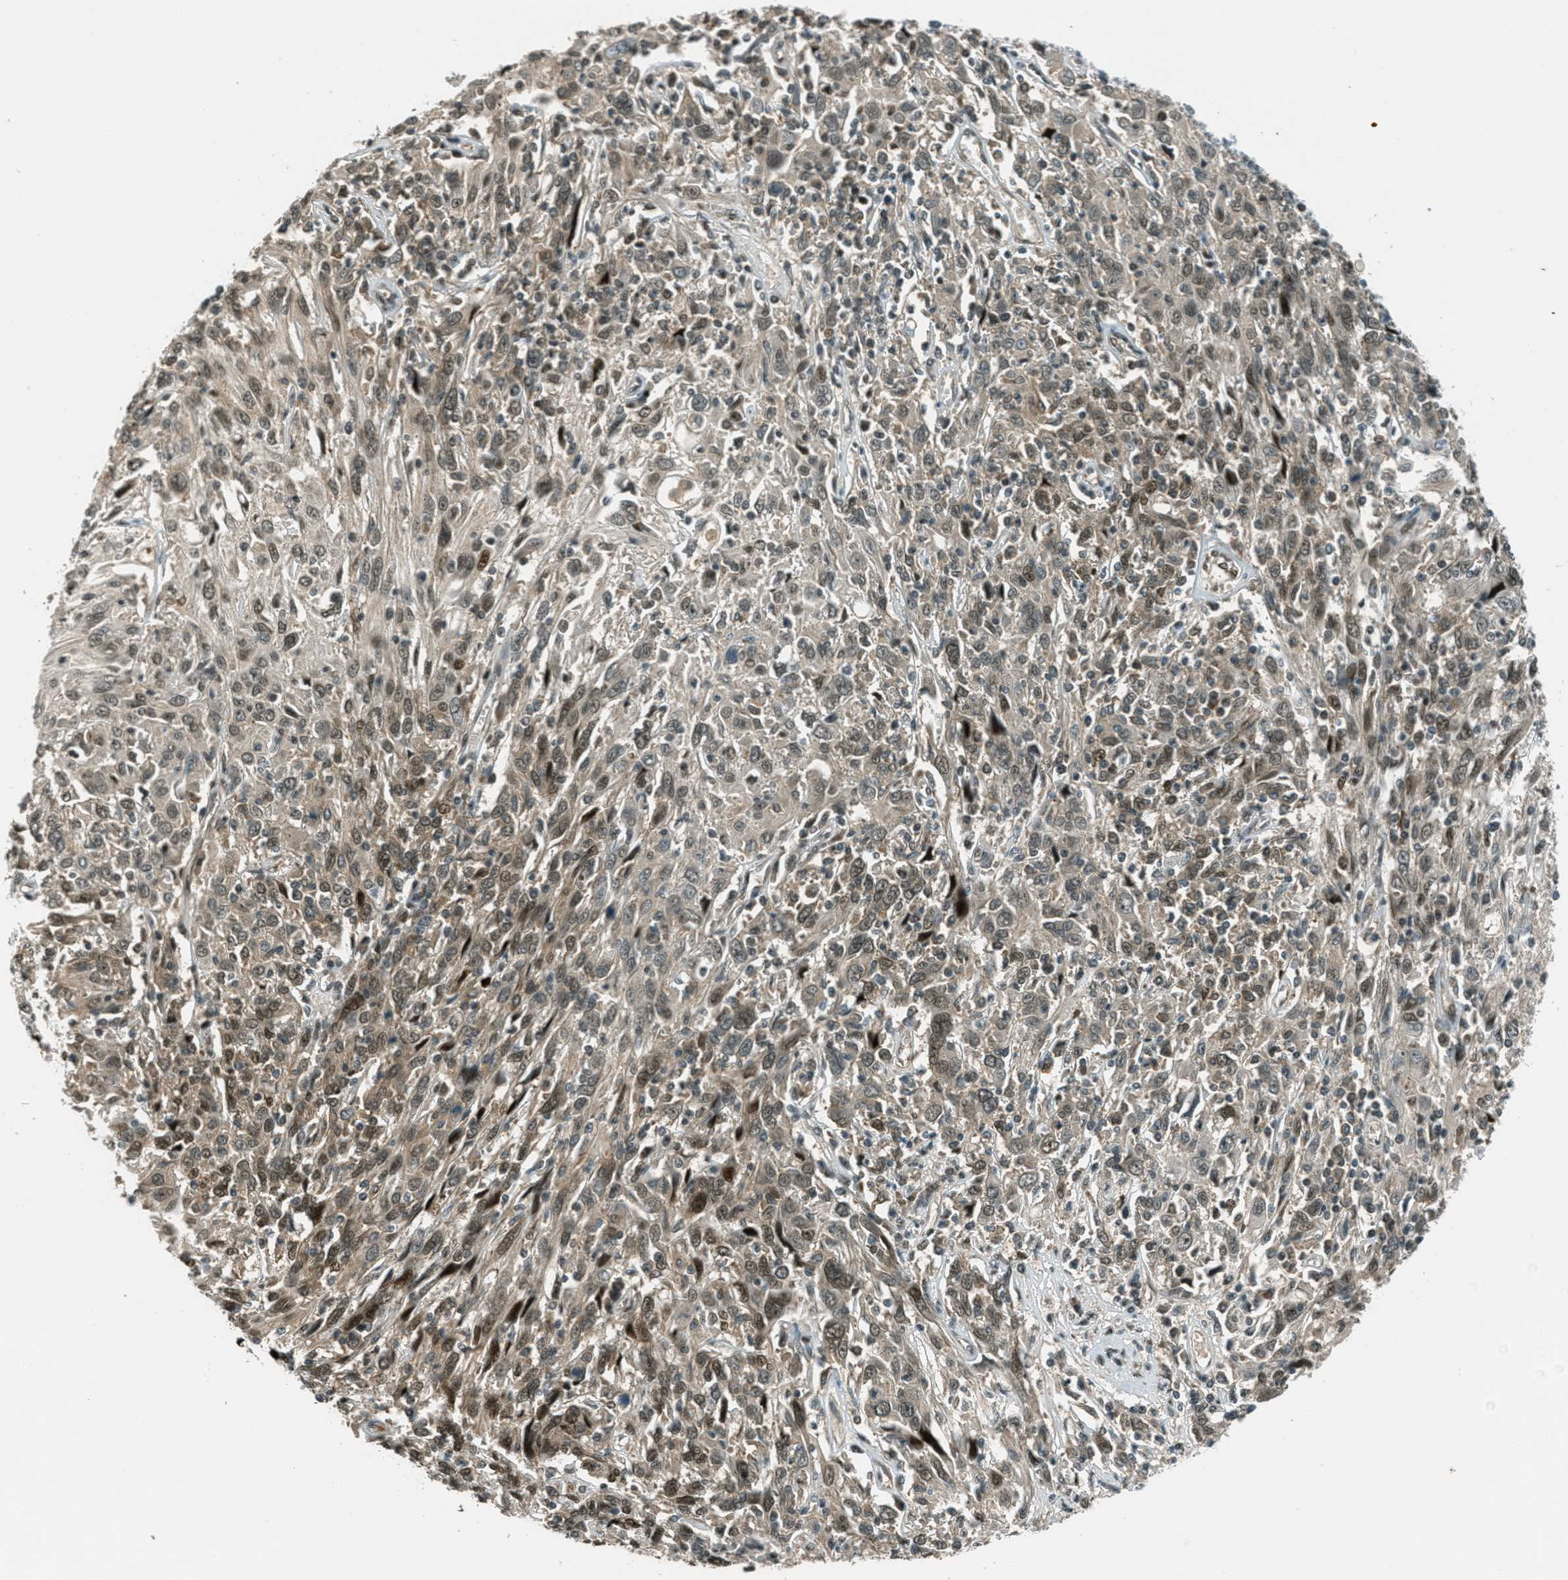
{"staining": {"intensity": "moderate", "quantity": ">75%", "location": "nuclear"}, "tissue": "cervical cancer", "cell_type": "Tumor cells", "image_type": "cancer", "snomed": [{"axis": "morphology", "description": "Squamous cell carcinoma, NOS"}, {"axis": "topography", "description": "Cervix"}], "caption": "A micrograph of cervical cancer stained for a protein reveals moderate nuclear brown staining in tumor cells.", "gene": "FOXM1", "patient": {"sex": "female", "age": 46}}